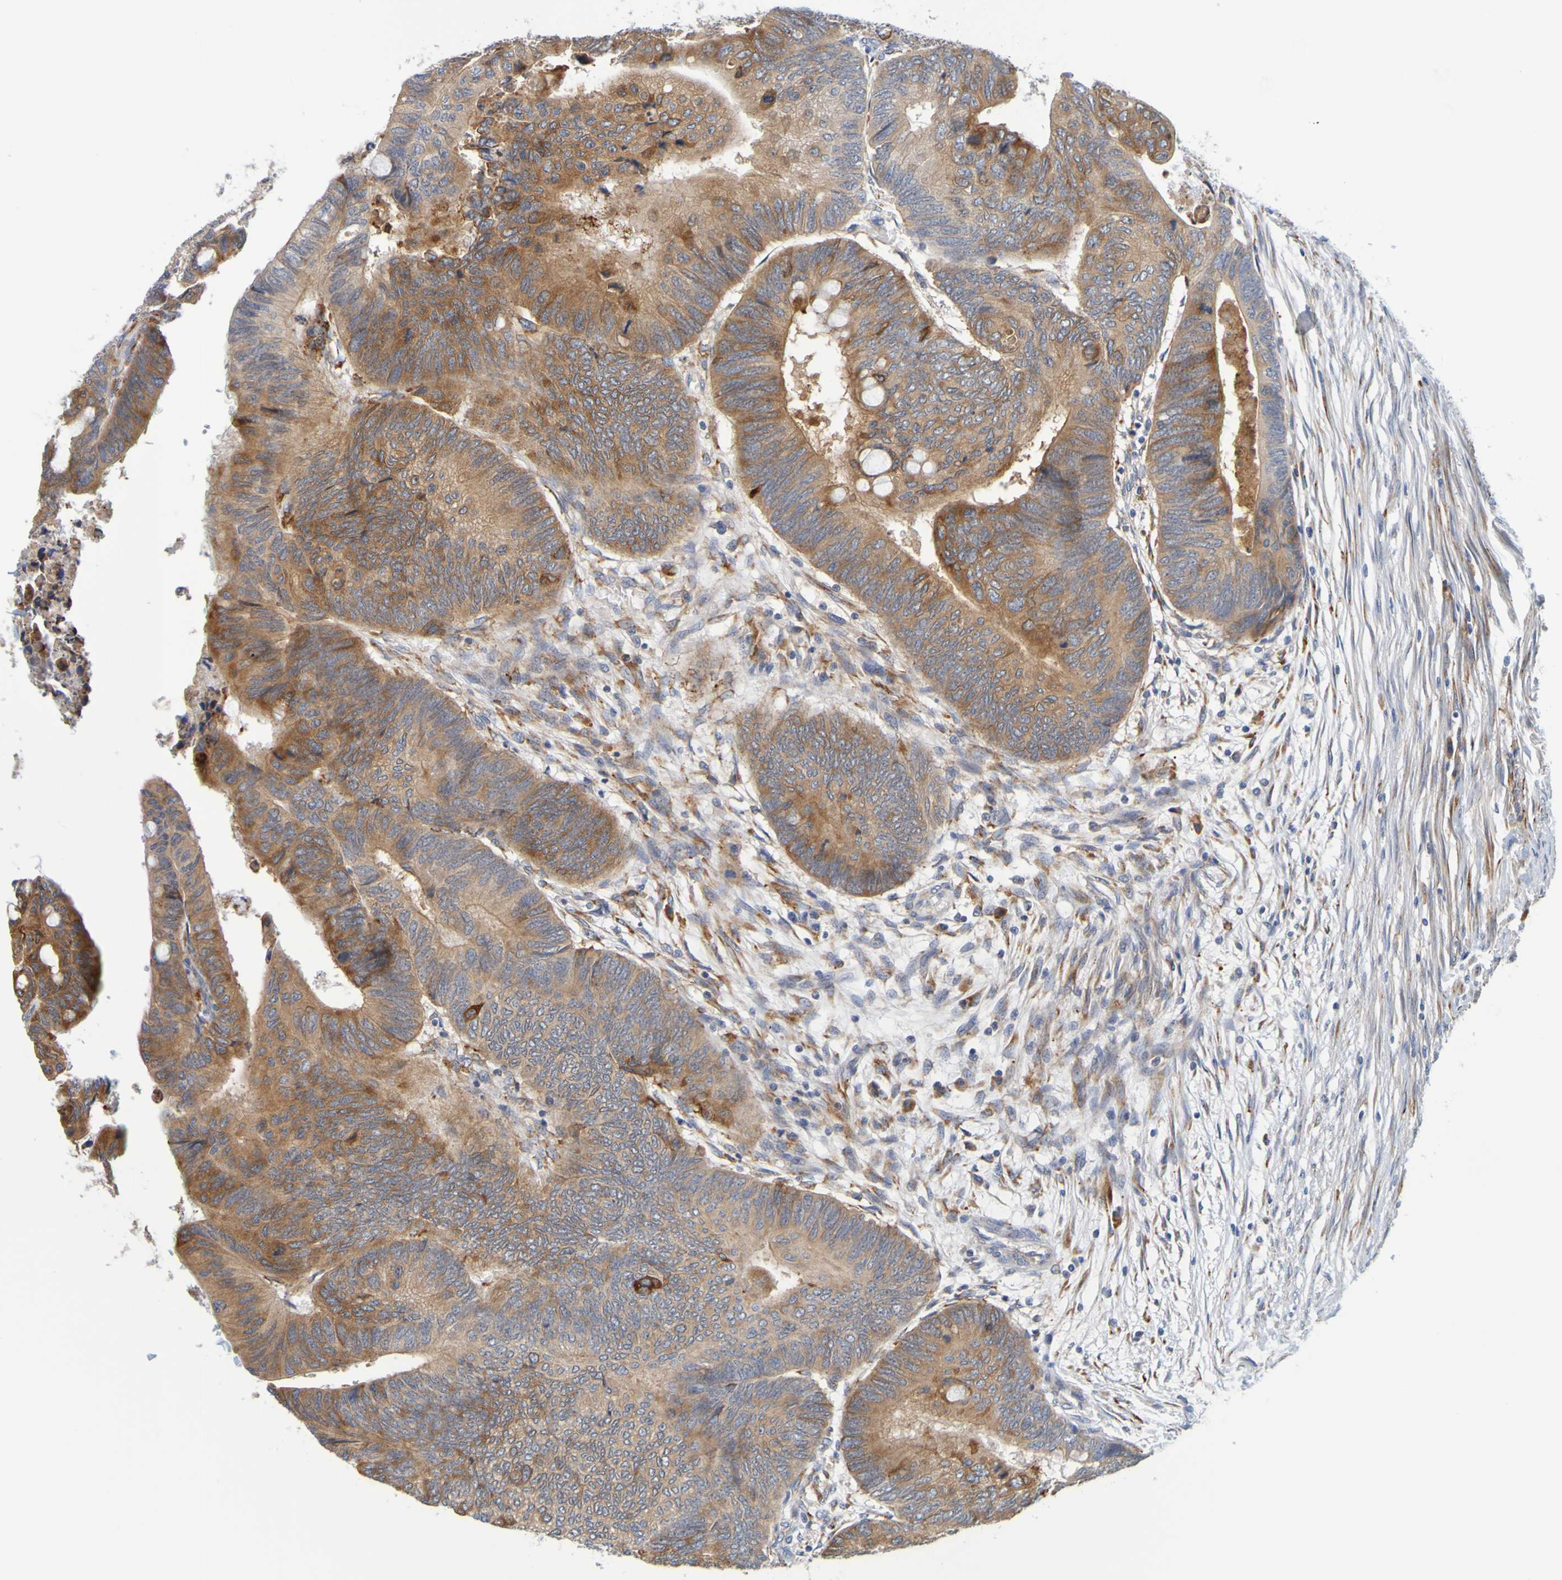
{"staining": {"intensity": "moderate", "quantity": ">75%", "location": "cytoplasmic/membranous"}, "tissue": "colorectal cancer", "cell_type": "Tumor cells", "image_type": "cancer", "snomed": [{"axis": "morphology", "description": "Normal tissue, NOS"}, {"axis": "morphology", "description": "Adenocarcinoma, NOS"}, {"axis": "topography", "description": "Rectum"}, {"axis": "topography", "description": "Peripheral nerve tissue"}], "caption": "Colorectal adenocarcinoma stained with a brown dye exhibits moderate cytoplasmic/membranous positive expression in about >75% of tumor cells.", "gene": "SIL1", "patient": {"sex": "male", "age": 92}}